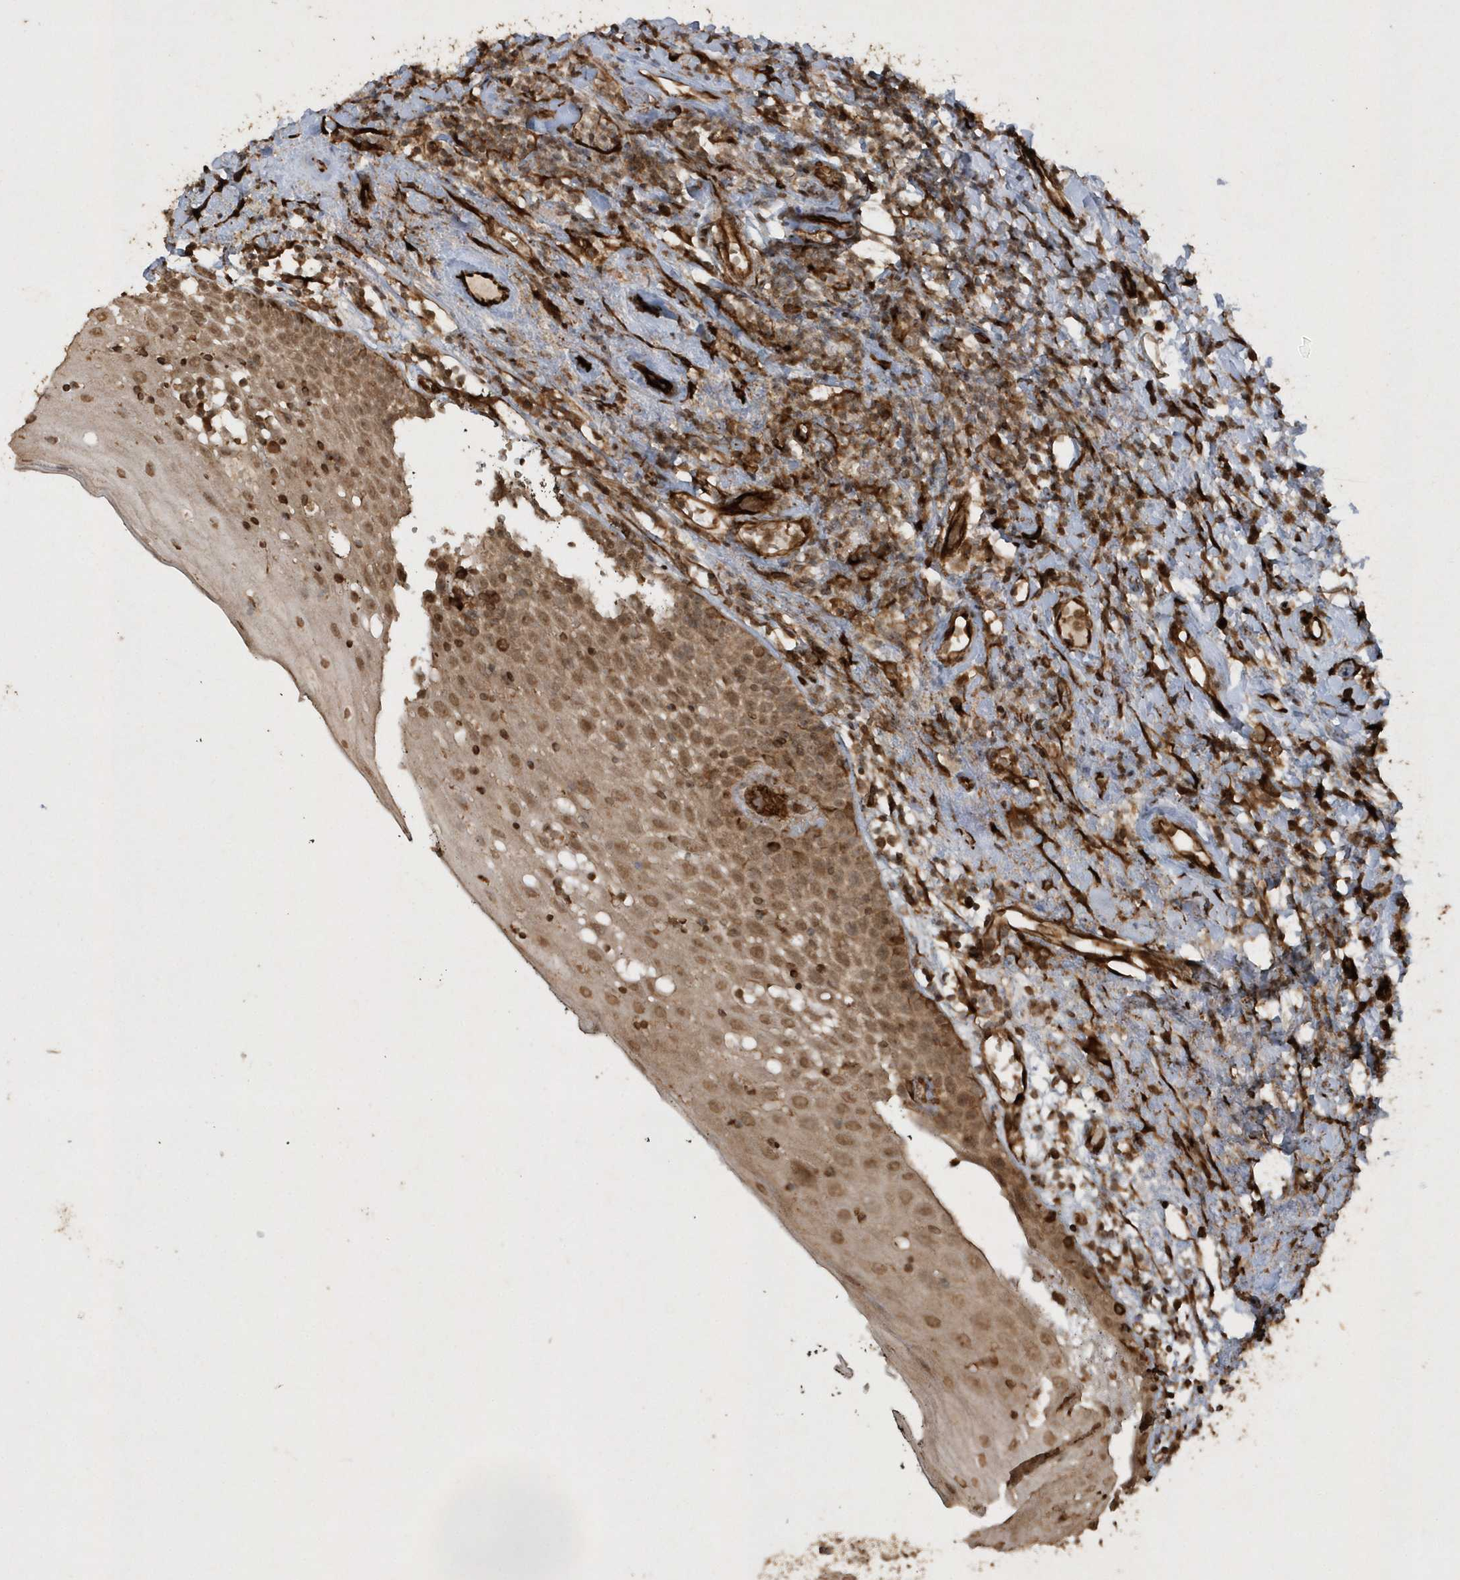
{"staining": {"intensity": "moderate", "quantity": ">75%", "location": "cytoplasmic/membranous,nuclear"}, "tissue": "oral mucosa", "cell_type": "Squamous epithelial cells", "image_type": "normal", "snomed": [{"axis": "morphology", "description": "Normal tissue, NOS"}, {"axis": "topography", "description": "Oral tissue"}], "caption": "Moderate cytoplasmic/membranous,nuclear staining for a protein is appreciated in approximately >75% of squamous epithelial cells of unremarkable oral mucosa using immunohistochemistry.", "gene": "AVPI1", "patient": {"sex": "male", "age": 74}}